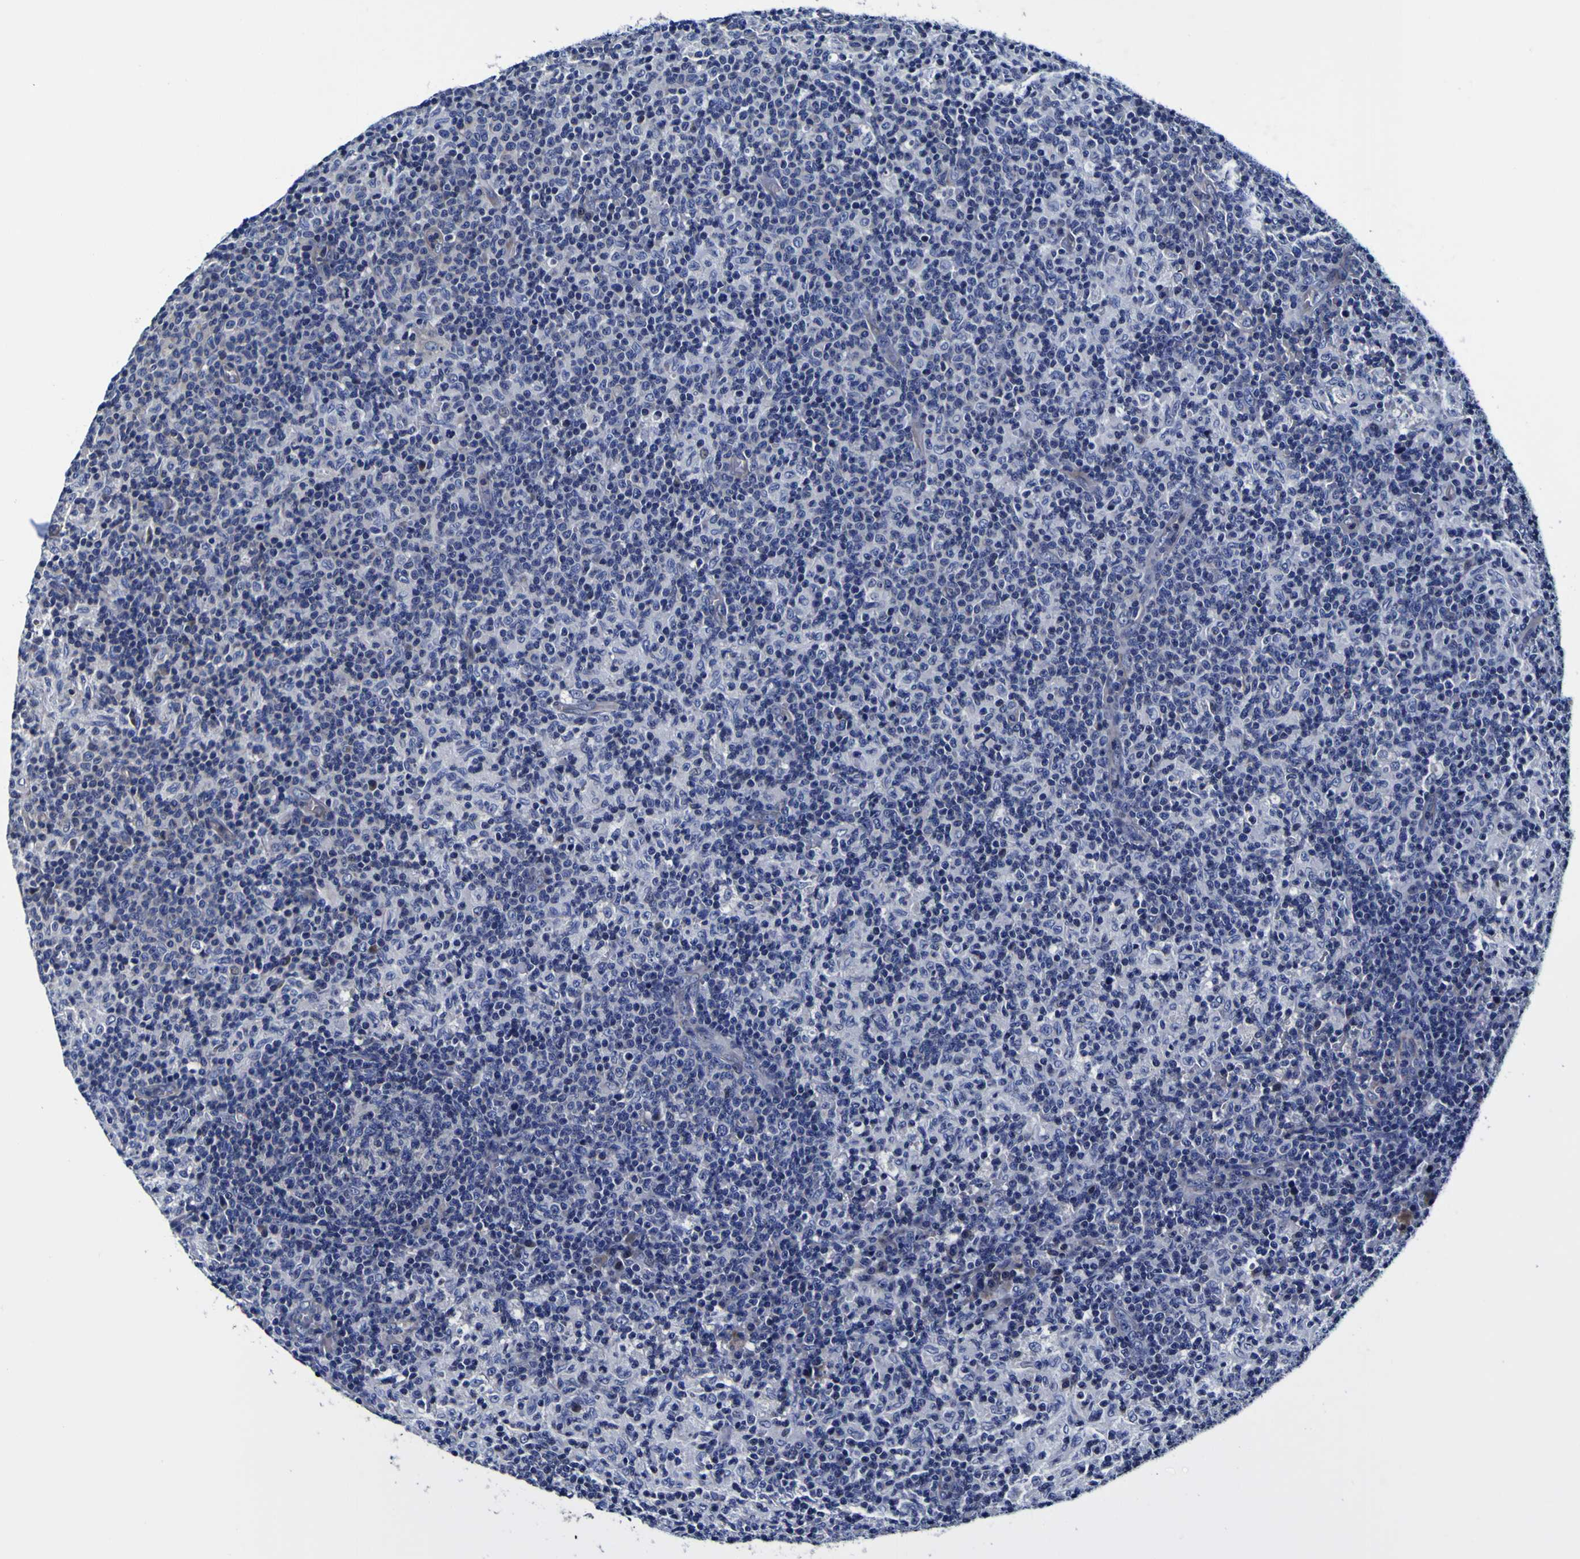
{"staining": {"intensity": "negative", "quantity": "none", "location": "none"}, "tissue": "lymph node", "cell_type": "Germinal center cells", "image_type": "normal", "snomed": [{"axis": "morphology", "description": "Normal tissue, NOS"}, {"axis": "morphology", "description": "Inflammation, NOS"}, {"axis": "topography", "description": "Lymph node"}], "caption": "A photomicrograph of human lymph node is negative for staining in germinal center cells. (DAB (3,3'-diaminobenzidine) immunohistochemistry, high magnification).", "gene": "PDLIM4", "patient": {"sex": "male", "age": 55}}